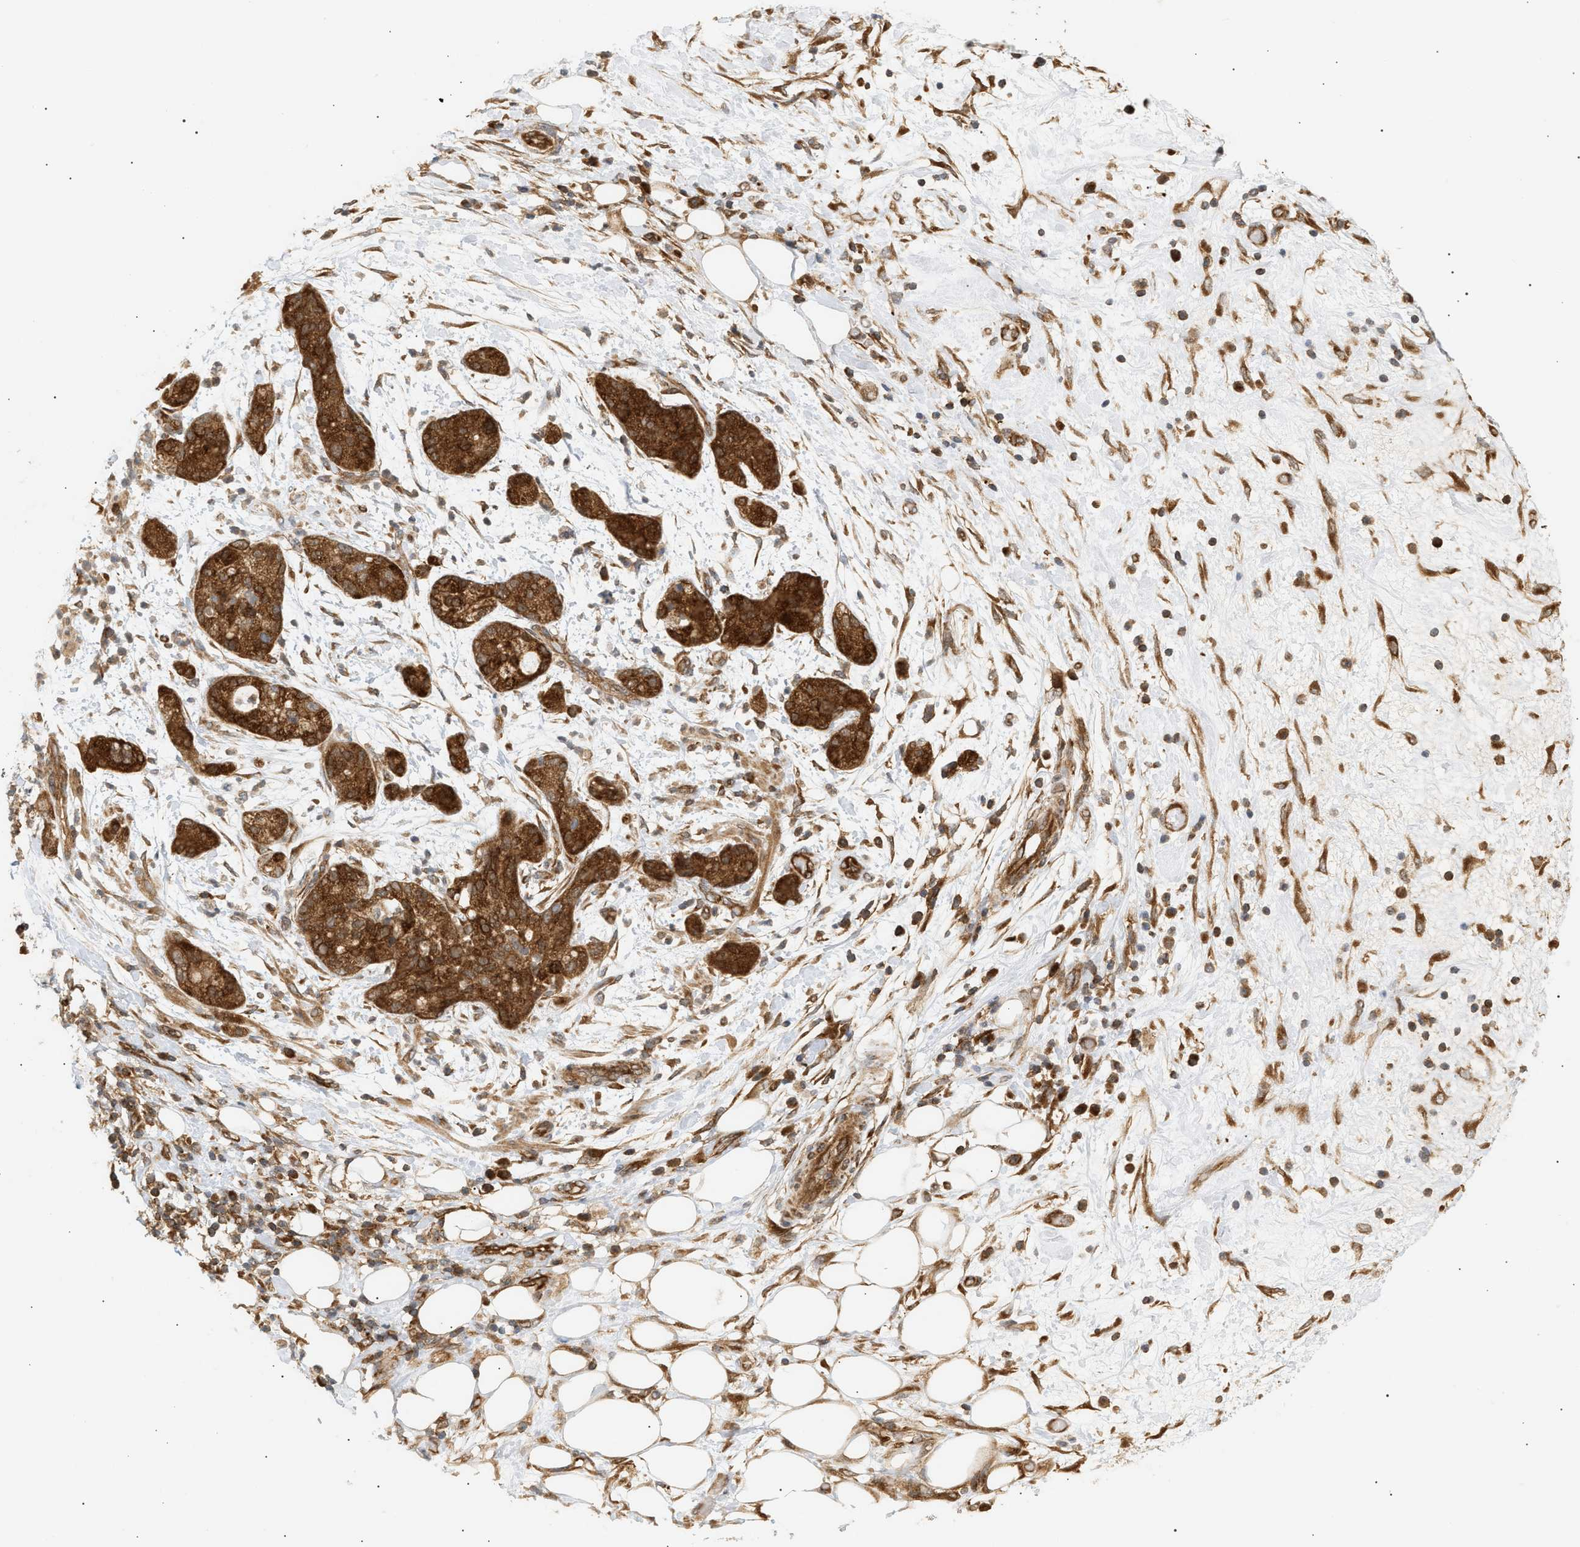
{"staining": {"intensity": "strong", "quantity": ">75%", "location": "cytoplasmic/membranous,nuclear"}, "tissue": "pancreatic cancer", "cell_type": "Tumor cells", "image_type": "cancer", "snomed": [{"axis": "morphology", "description": "Adenocarcinoma, NOS"}, {"axis": "topography", "description": "Pancreas"}], "caption": "Pancreatic cancer (adenocarcinoma) stained for a protein (brown) reveals strong cytoplasmic/membranous and nuclear positive expression in about >75% of tumor cells.", "gene": "SHC1", "patient": {"sex": "female", "age": 78}}